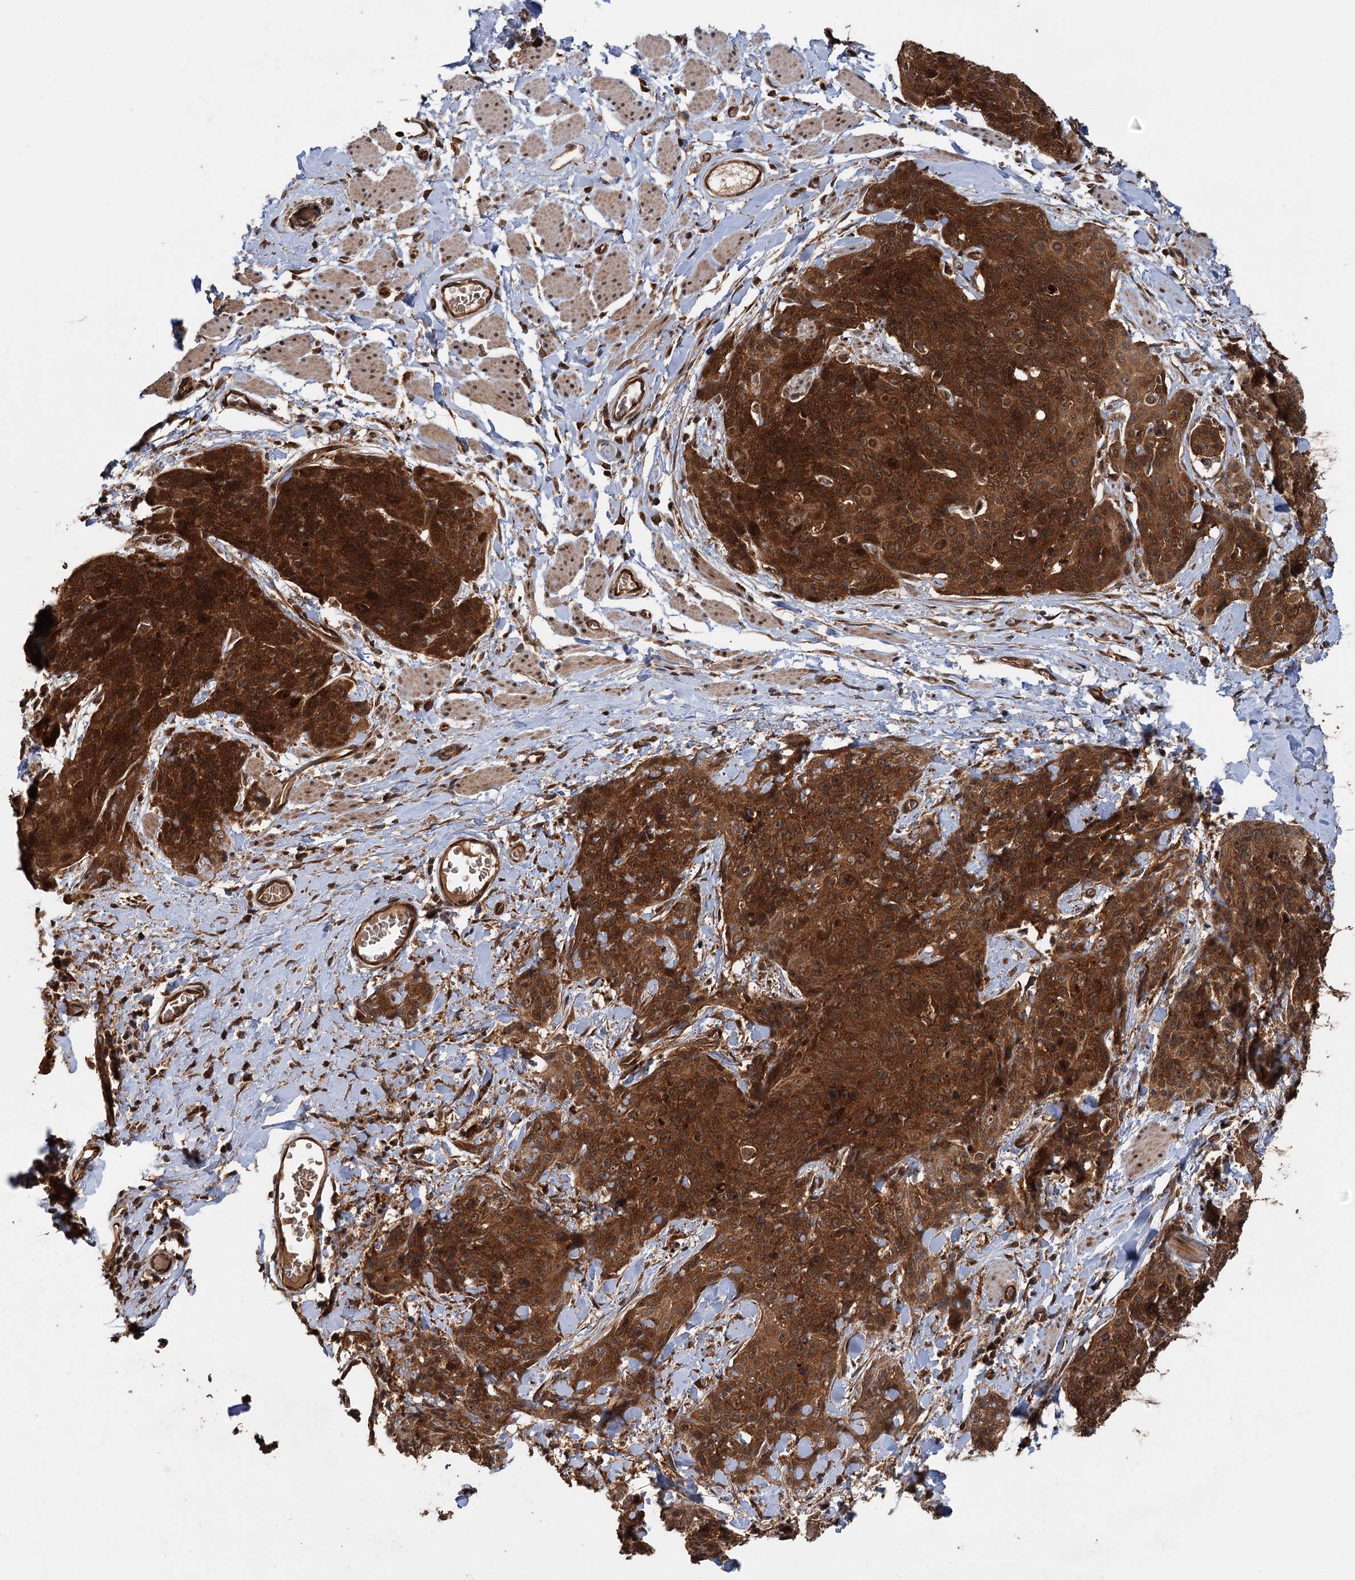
{"staining": {"intensity": "strong", "quantity": ">75%", "location": "cytoplasmic/membranous"}, "tissue": "skin cancer", "cell_type": "Tumor cells", "image_type": "cancer", "snomed": [{"axis": "morphology", "description": "Squamous cell carcinoma, NOS"}, {"axis": "topography", "description": "Skin"}, {"axis": "topography", "description": "Vulva"}], "caption": "Skin cancer (squamous cell carcinoma) was stained to show a protein in brown. There is high levels of strong cytoplasmic/membranous expression in about >75% of tumor cells. The staining was performed using DAB (3,3'-diaminobenzidine) to visualize the protein expression in brown, while the nuclei were stained in blue with hematoxylin (Magnification: 20x).", "gene": "KANSL2", "patient": {"sex": "female", "age": 85}}